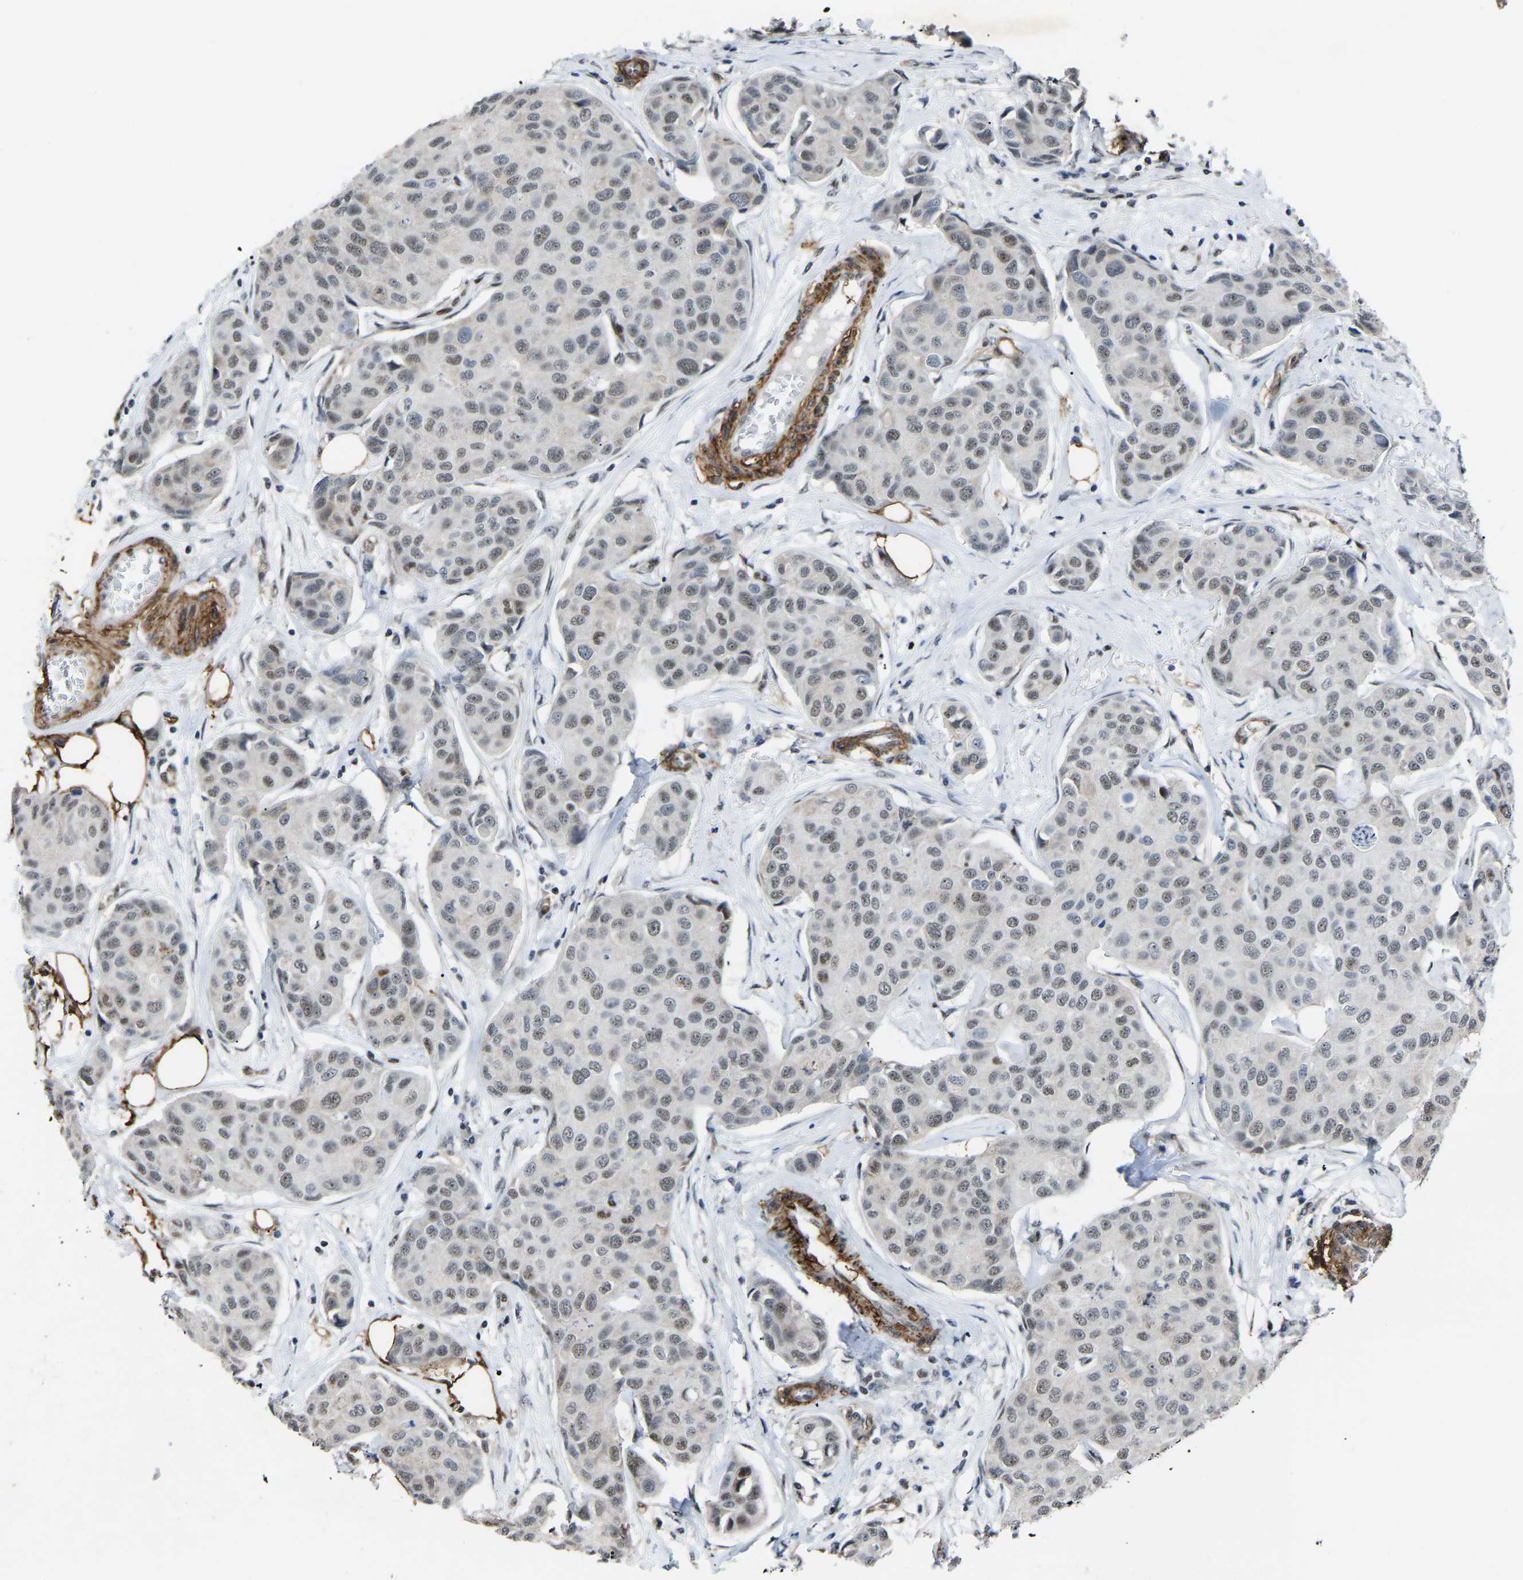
{"staining": {"intensity": "weak", "quantity": "25%-75%", "location": "nuclear"}, "tissue": "breast cancer", "cell_type": "Tumor cells", "image_type": "cancer", "snomed": [{"axis": "morphology", "description": "Duct carcinoma"}, {"axis": "topography", "description": "Breast"}], "caption": "Human breast cancer stained with a brown dye shows weak nuclear positive expression in about 25%-75% of tumor cells.", "gene": "DDX5", "patient": {"sex": "female", "age": 80}}